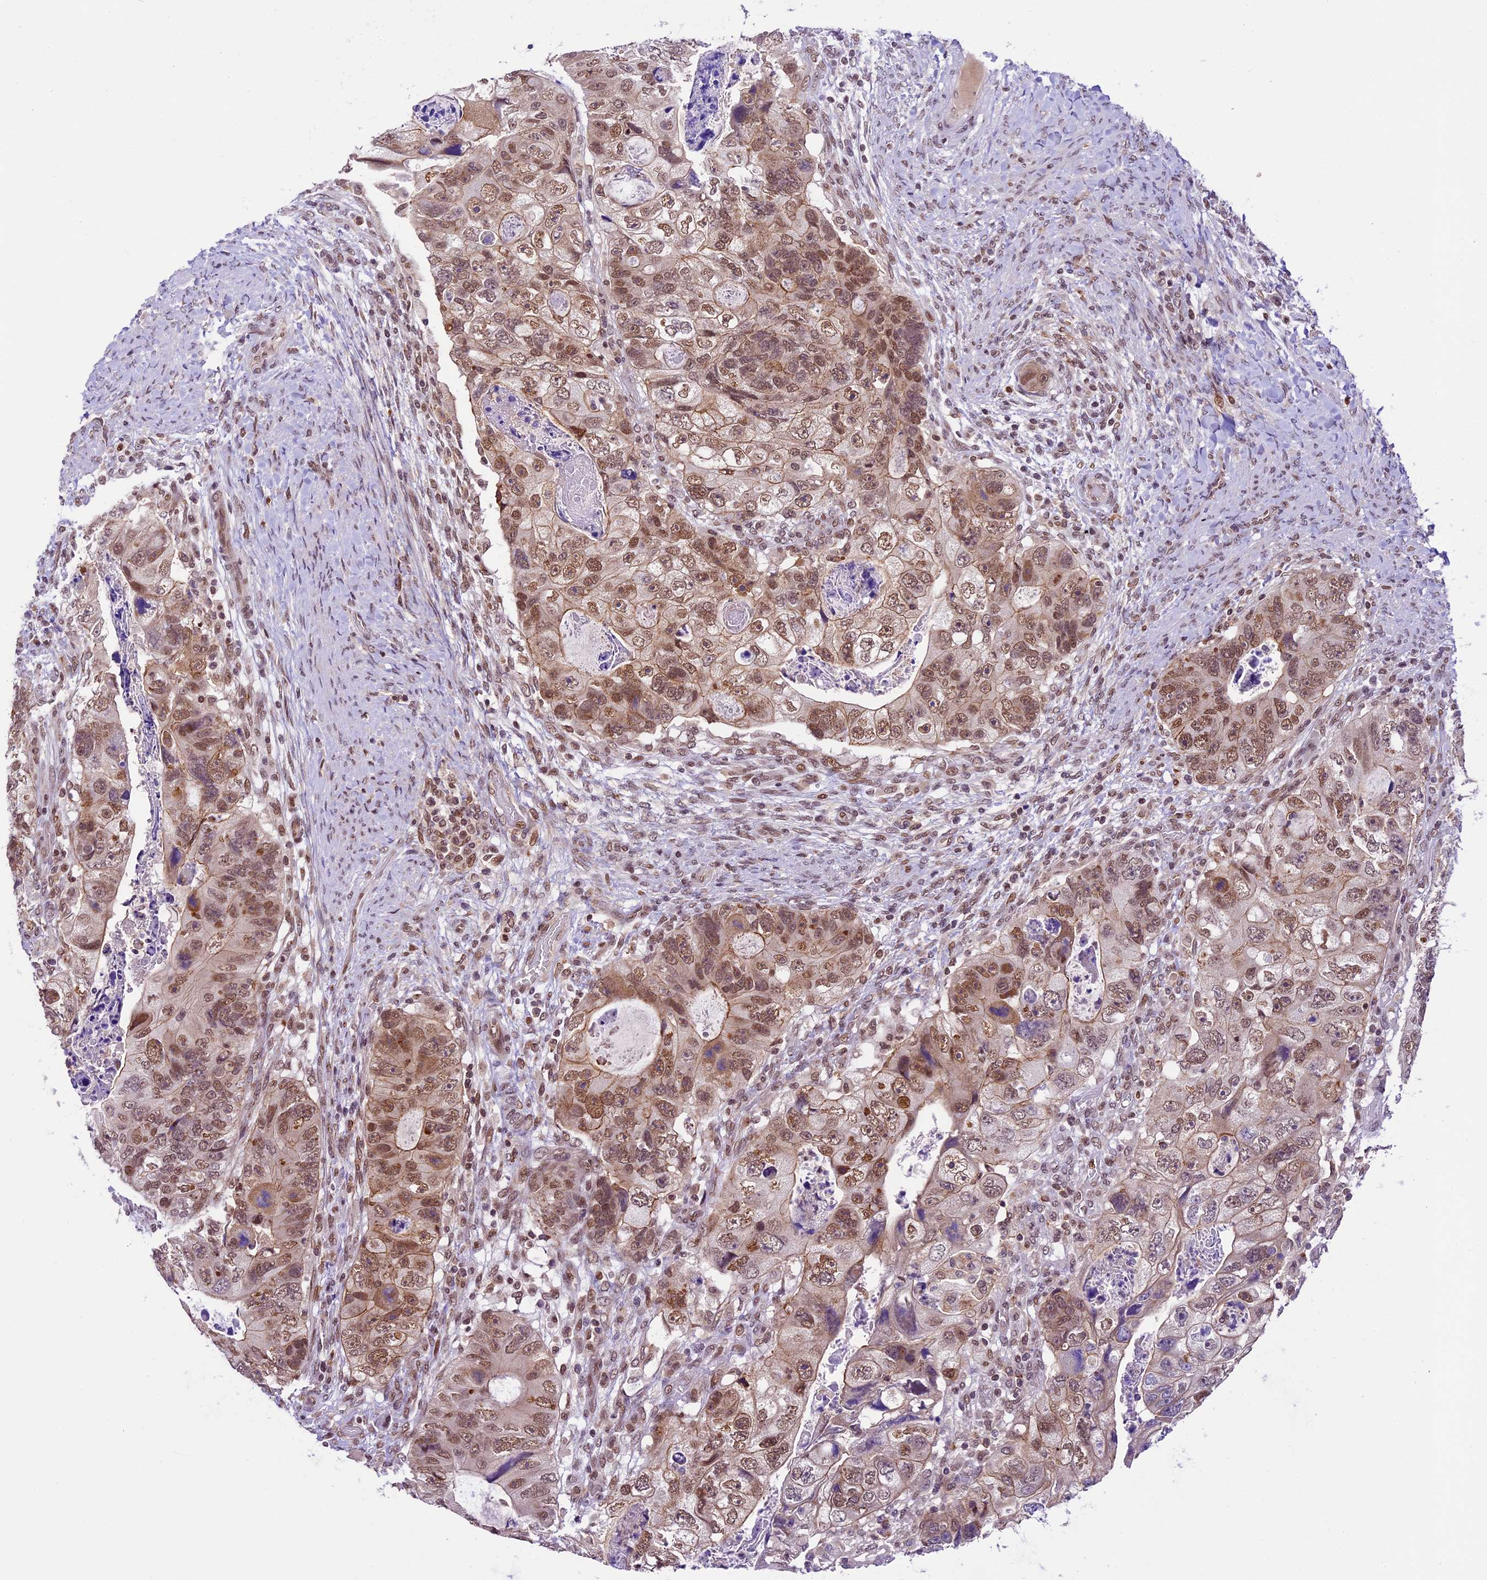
{"staining": {"intensity": "moderate", "quantity": ">75%", "location": "cytoplasmic/membranous,nuclear"}, "tissue": "colorectal cancer", "cell_type": "Tumor cells", "image_type": "cancer", "snomed": [{"axis": "morphology", "description": "Adenocarcinoma, NOS"}, {"axis": "topography", "description": "Rectum"}], "caption": "Immunohistochemical staining of human adenocarcinoma (colorectal) exhibits medium levels of moderate cytoplasmic/membranous and nuclear protein expression in approximately >75% of tumor cells.", "gene": "SHKBP1", "patient": {"sex": "male", "age": 59}}